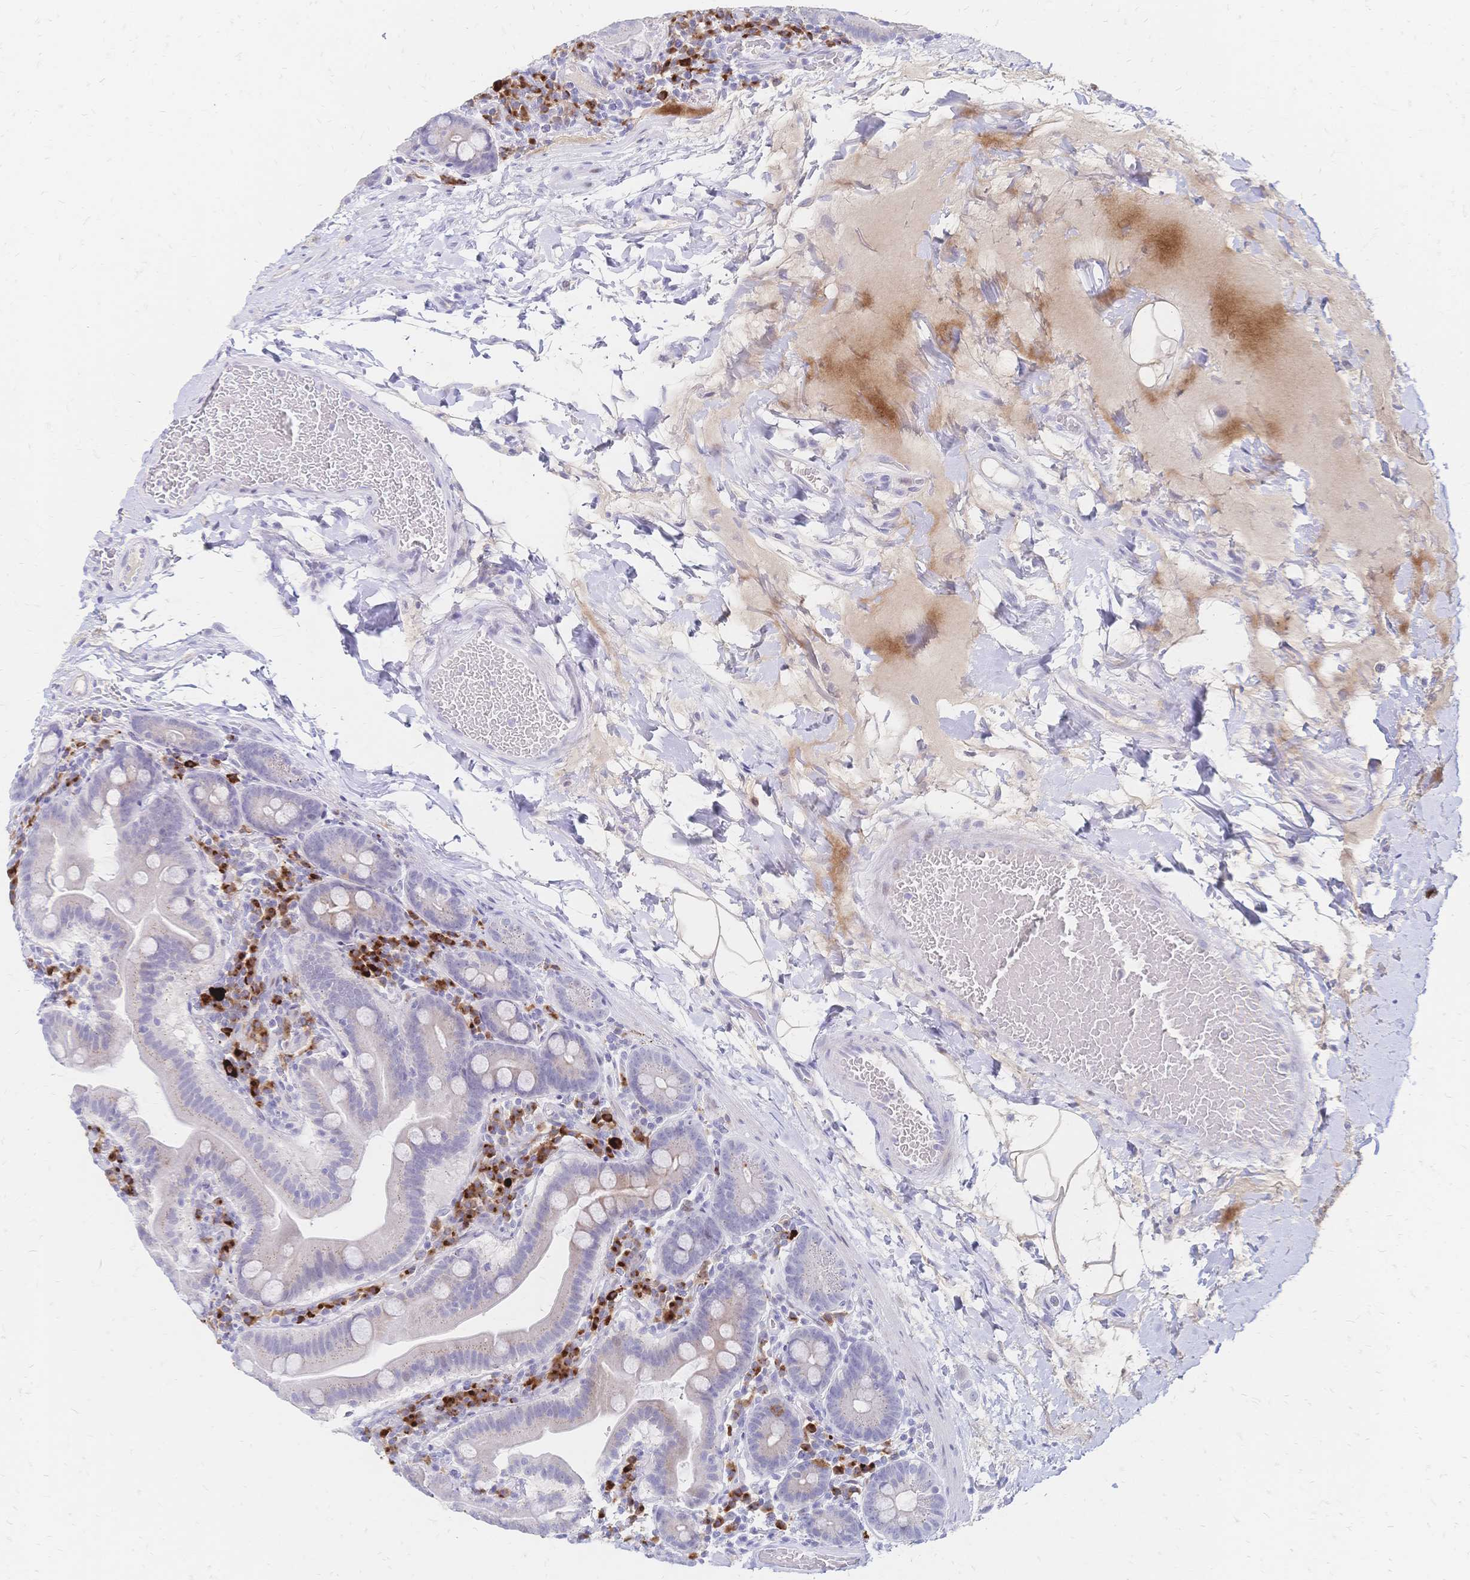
{"staining": {"intensity": "weak", "quantity": "<25%", "location": "cytoplasmic/membranous"}, "tissue": "small intestine", "cell_type": "Glandular cells", "image_type": "normal", "snomed": [{"axis": "morphology", "description": "Normal tissue, NOS"}, {"axis": "topography", "description": "Small intestine"}], "caption": "A high-resolution photomicrograph shows immunohistochemistry staining of normal small intestine, which exhibits no significant expression in glandular cells.", "gene": "PSORS1C2", "patient": {"sex": "male", "age": 26}}